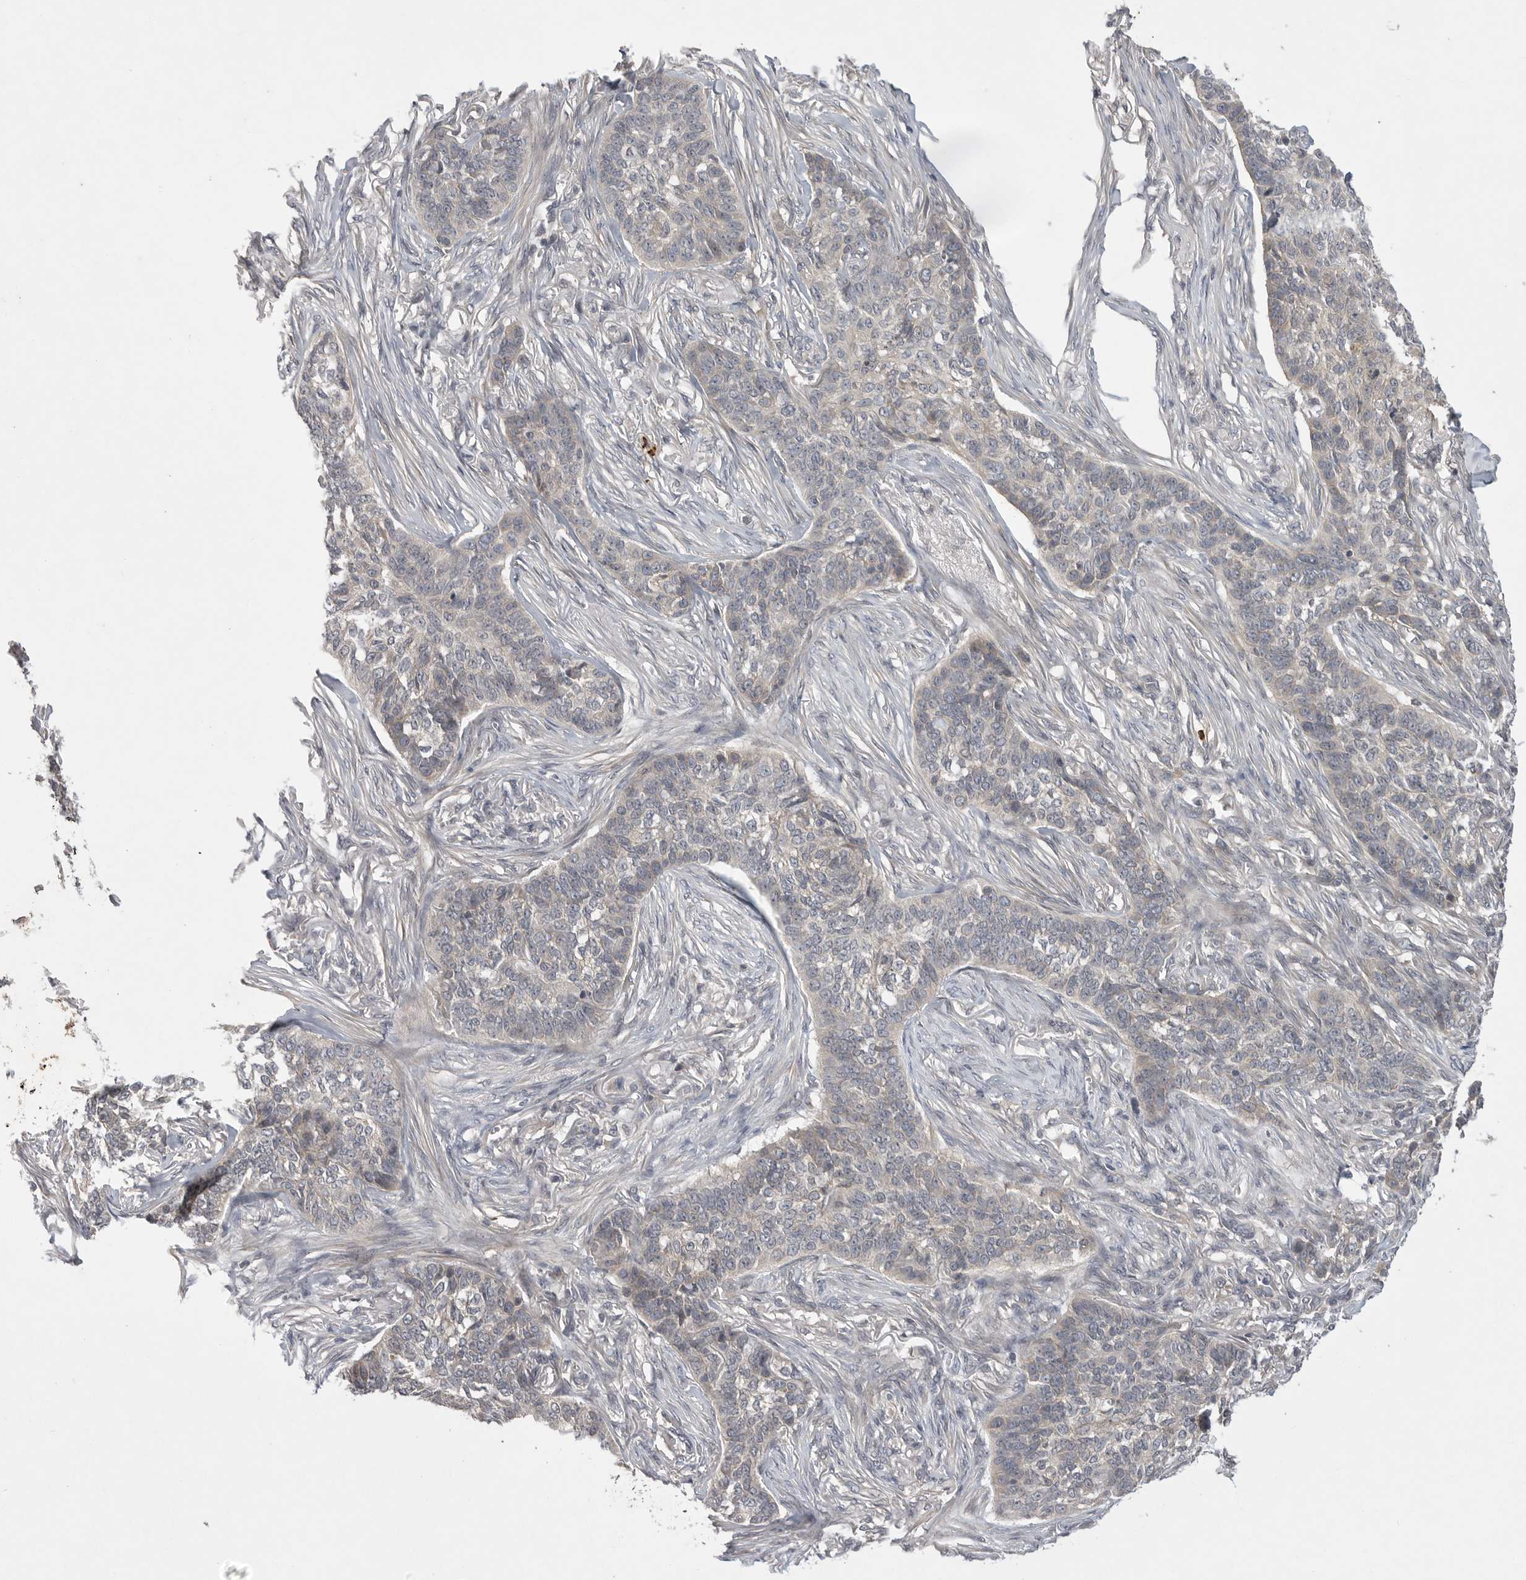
{"staining": {"intensity": "negative", "quantity": "none", "location": "none"}, "tissue": "skin cancer", "cell_type": "Tumor cells", "image_type": "cancer", "snomed": [{"axis": "morphology", "description": "Basal cell carcinoma"}, {"axis": "topography", "description": "Skin"}], "caption": "The immunohistochemistry (IHC) micrograph has no significant expression in tumor cells of skin cancer tissue.", "gene": "UBE3D", "patient": {"sex": "male", "age": 85}}